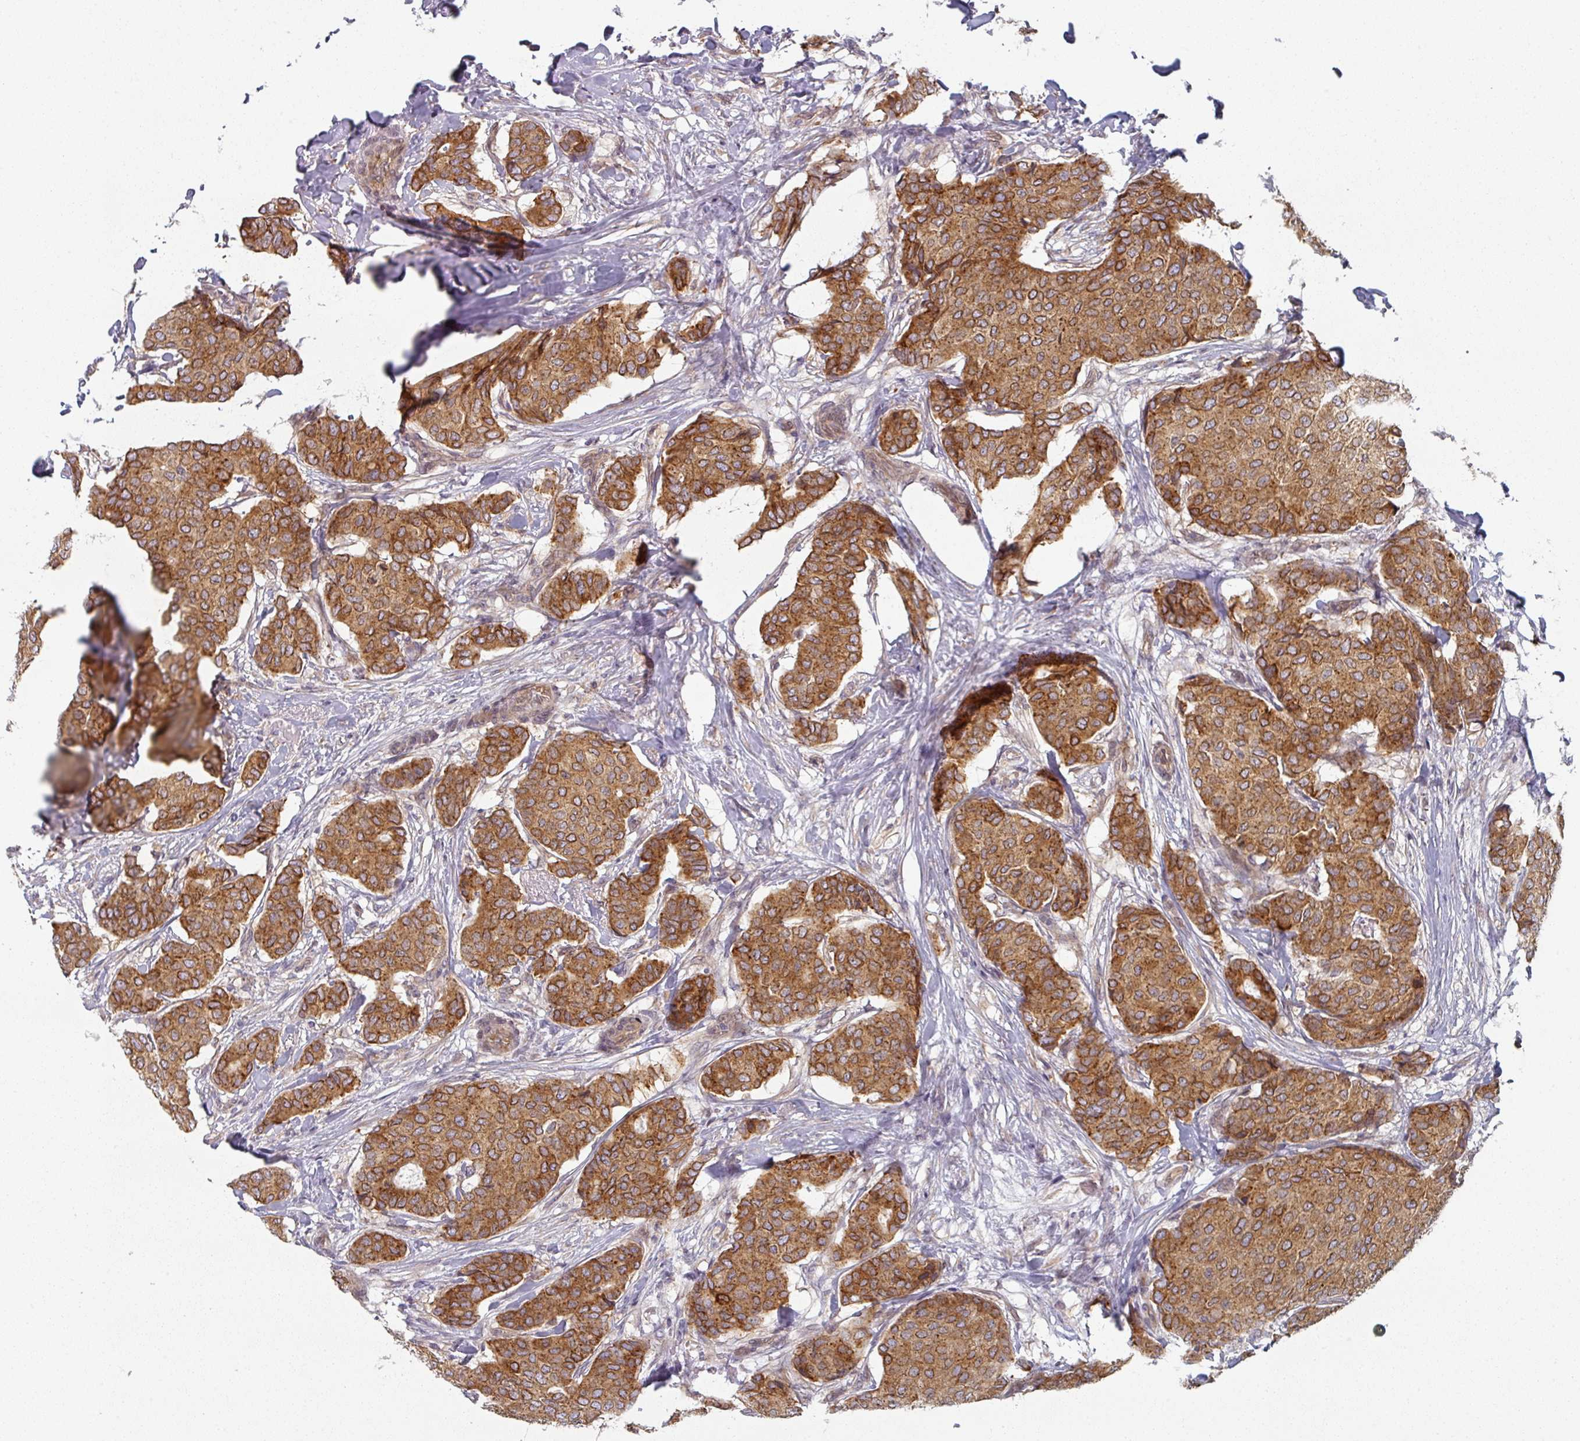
{"staining": {"intensity": "strong", "quantity": ">75%", "location": "cytoplasmic/membranous"}, "tissue": "breast cancer", "cell_type": "Tumor cells", "image_type": "cancer", "snomed": [{"axis": "morphology", "description": "Duct carcinoma"}, {"axis": "topography", "description": "Breast"}], "caption": "Brown immunohistochemical staining in human infiltrating ductal carcinoma (breast) displays strong cytoplasmic/membranous positivity in approximately >75% of tumor cells. (brown staining indicates protein expression, while blue staining denotes nuclei).", "gene": "TAPT1", "patient": {"sex": "female", "age": 75}}